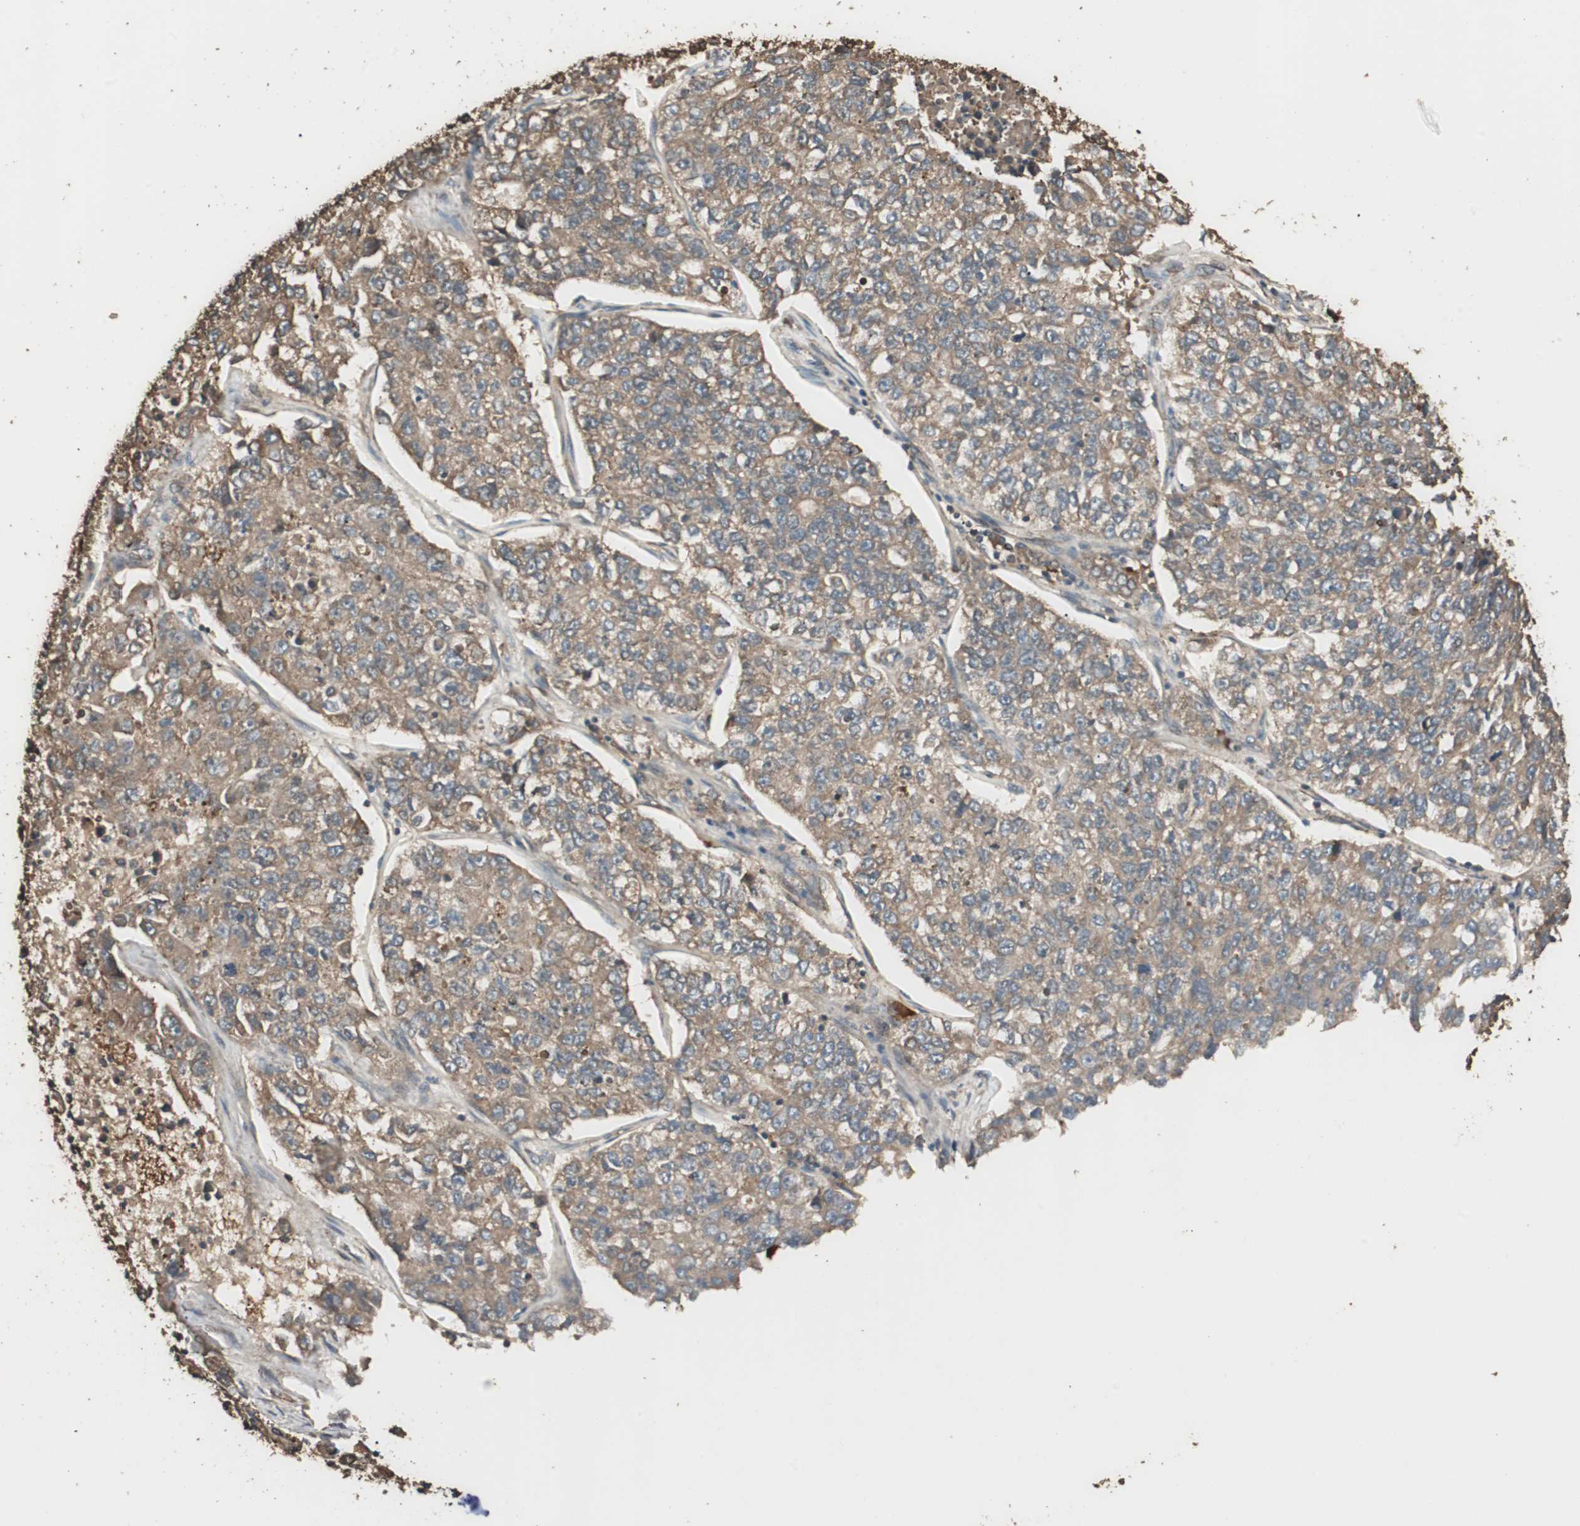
{"staining": {"intensity": "moderate", "quantity": ">75%", "location": "cytoplasmic/membranous"}, "tissue": "lung cancer", "cell_type": "Tumor cells", "image_type": "cancer", "snomed": [{"axis": "morphology", "description": "Adenocarcinoma, NOS"}, {"axis": "topography", "description": "Lung"}], "caption": "Tumor cells reveal medium levels of moderate cytoplasmic/membranous expression in about >75% of cells in lung cancer (adenocarcinoma).", "gene": "CCN4", "patient": {"sex": "male", "age": 49}}